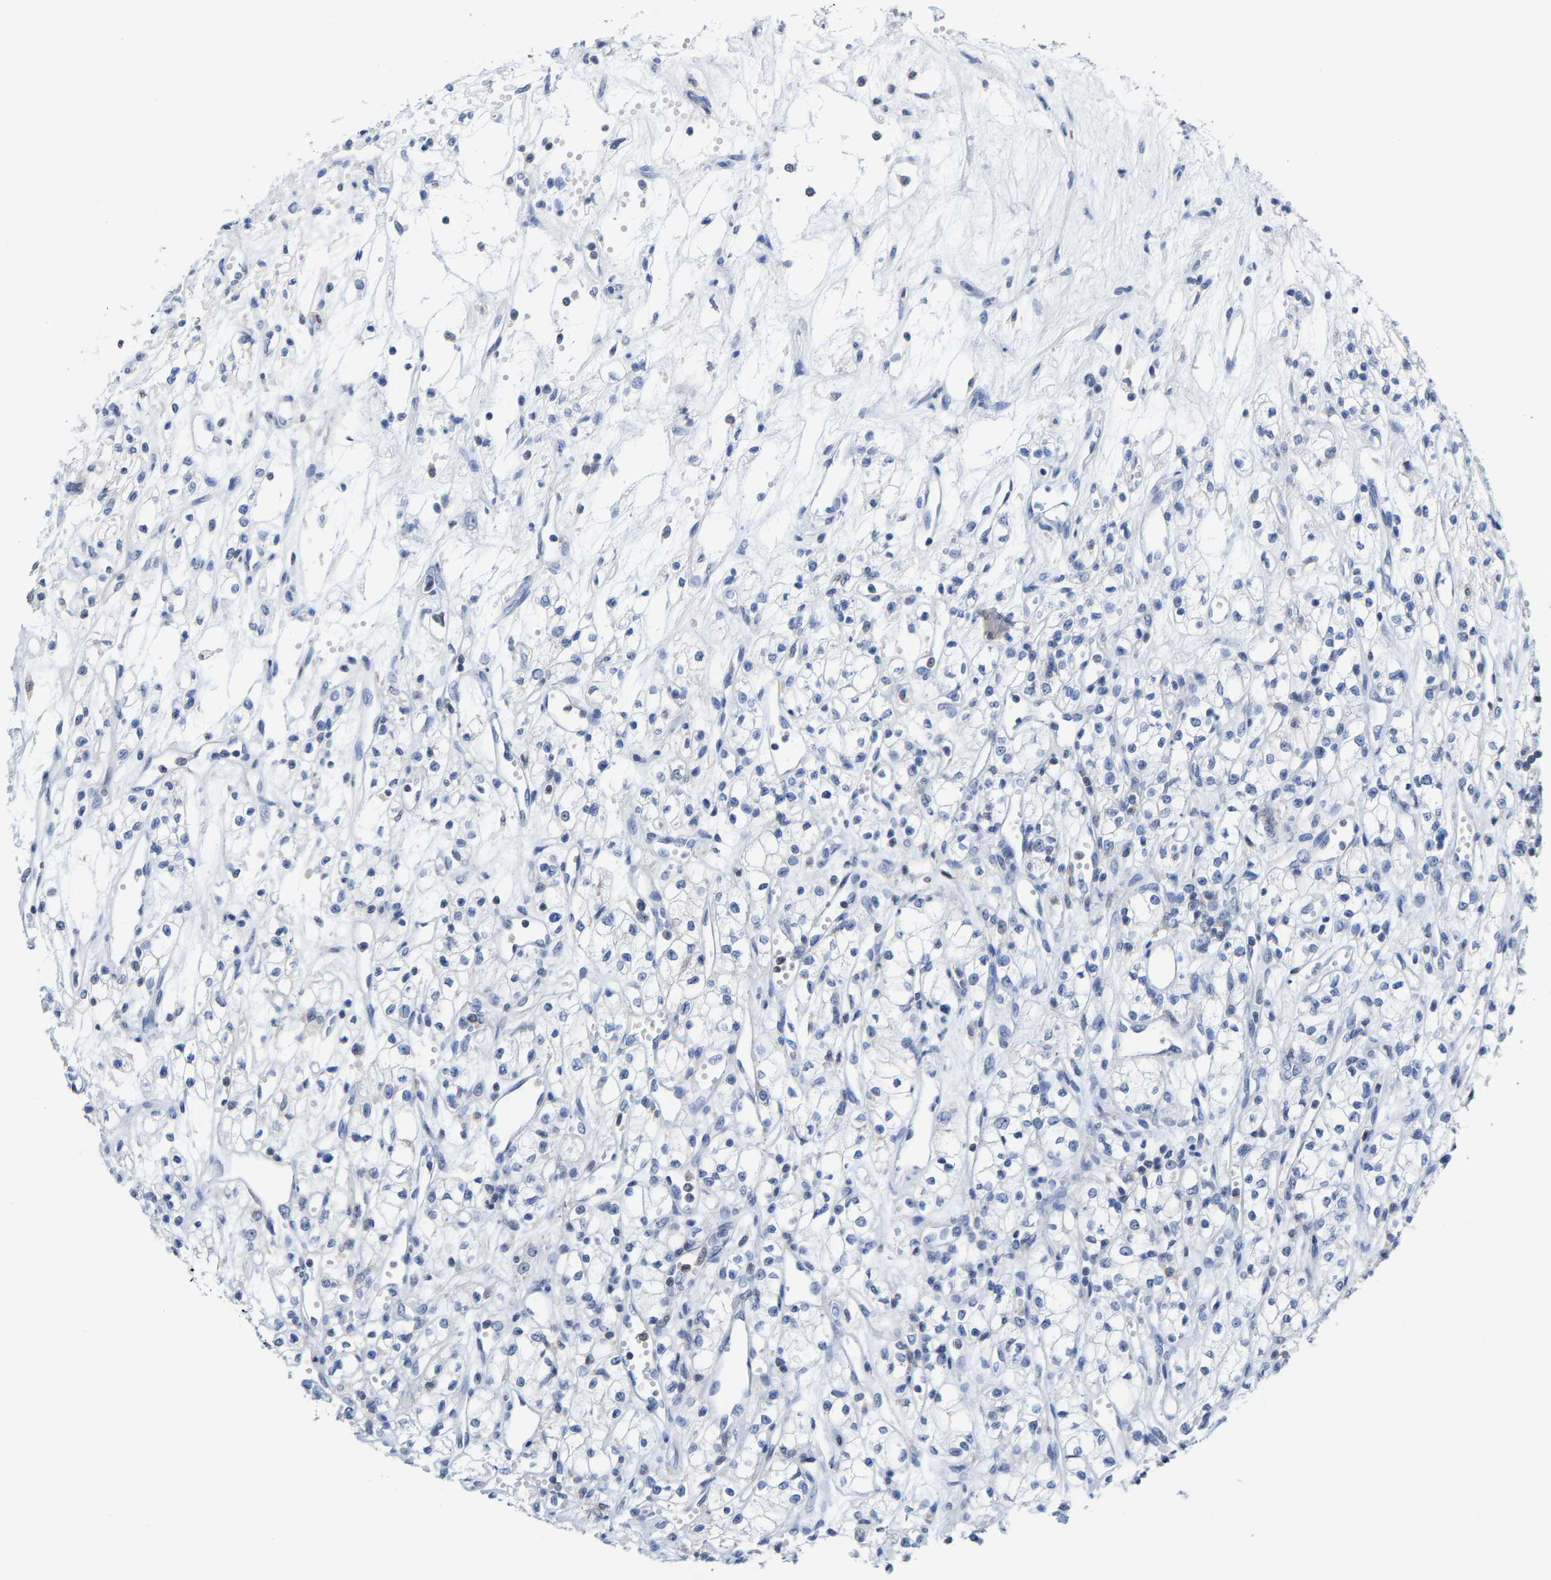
{"staining": {"intensity": "negative", "quantity": "none", "location": "none"}, "tissue": "renal cancer", "cell_type": "Tumor cells", "image_type": "cancer", "snomed": [{"axis": "morphology", "description": "Adenocarcinoma, NOS"}, {"axis": "topography", "description": "Kidney"}], "caption": "A high-resolution image shows immunohistochemistry staining of adenocarcinoma (renal), which shows no significant positivity in tumor cells.", "gene": "FGD3", "patient": {"sex": "male", "age": 59}}